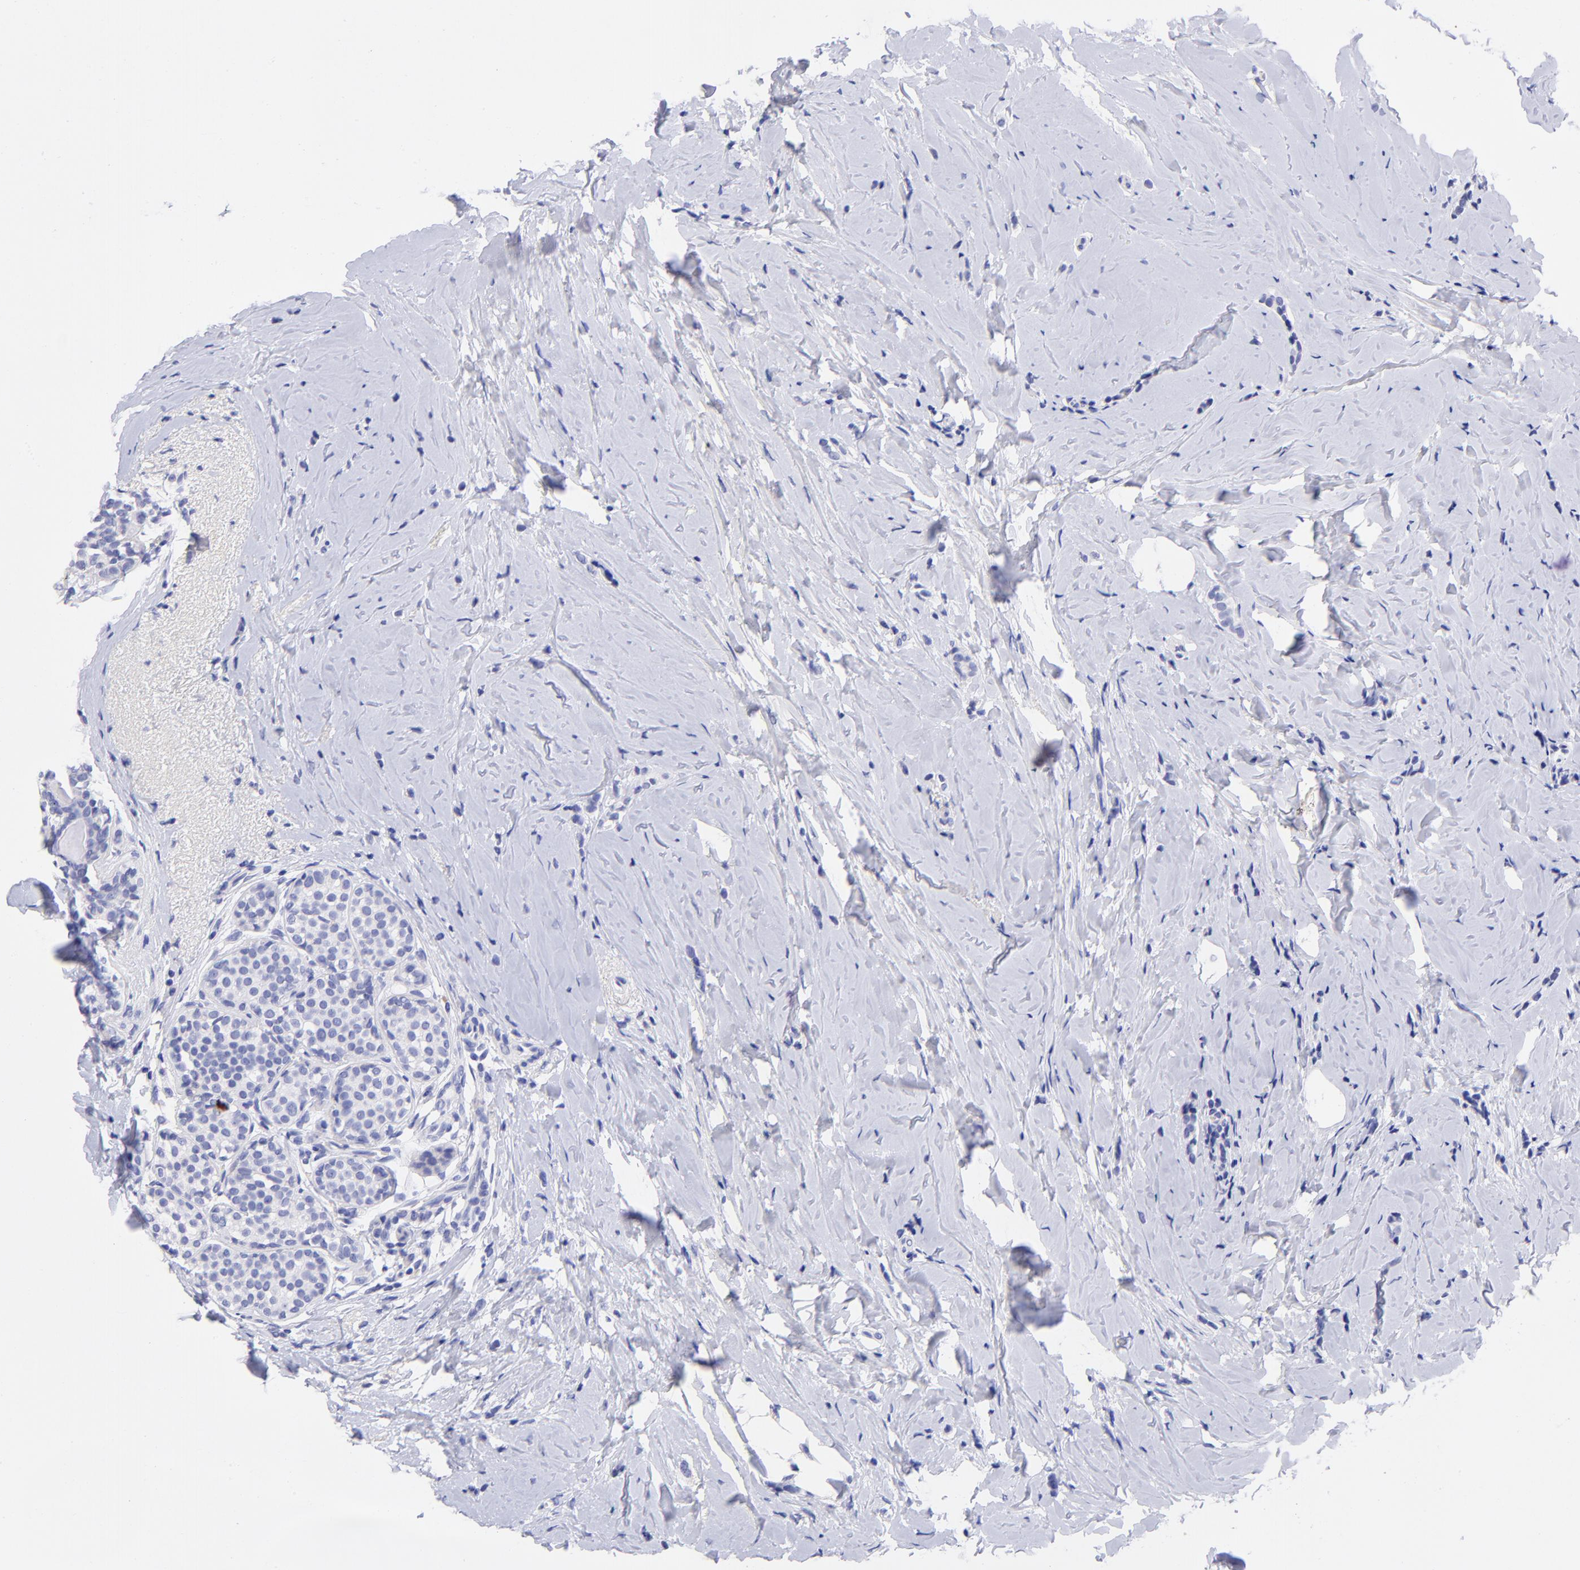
{"staining": {"intensity": "negative", "quantity": "none", "location": "none"}, "tissue": "breast cancer", "cell_type": "Tumor cells", "image_type": "cancer", "snomed": [{"axis": "morphology", "description": "Lobular carcinoma"}, {"axis": "topography", "description": "Breast"}], "caption": "Photomicrograph shows no protein expression in tumor cells of breast cancer (lobular carcinoma) tissue.", "gene": "RAB3B", "patient": {"sex": "female", "age": 64}}